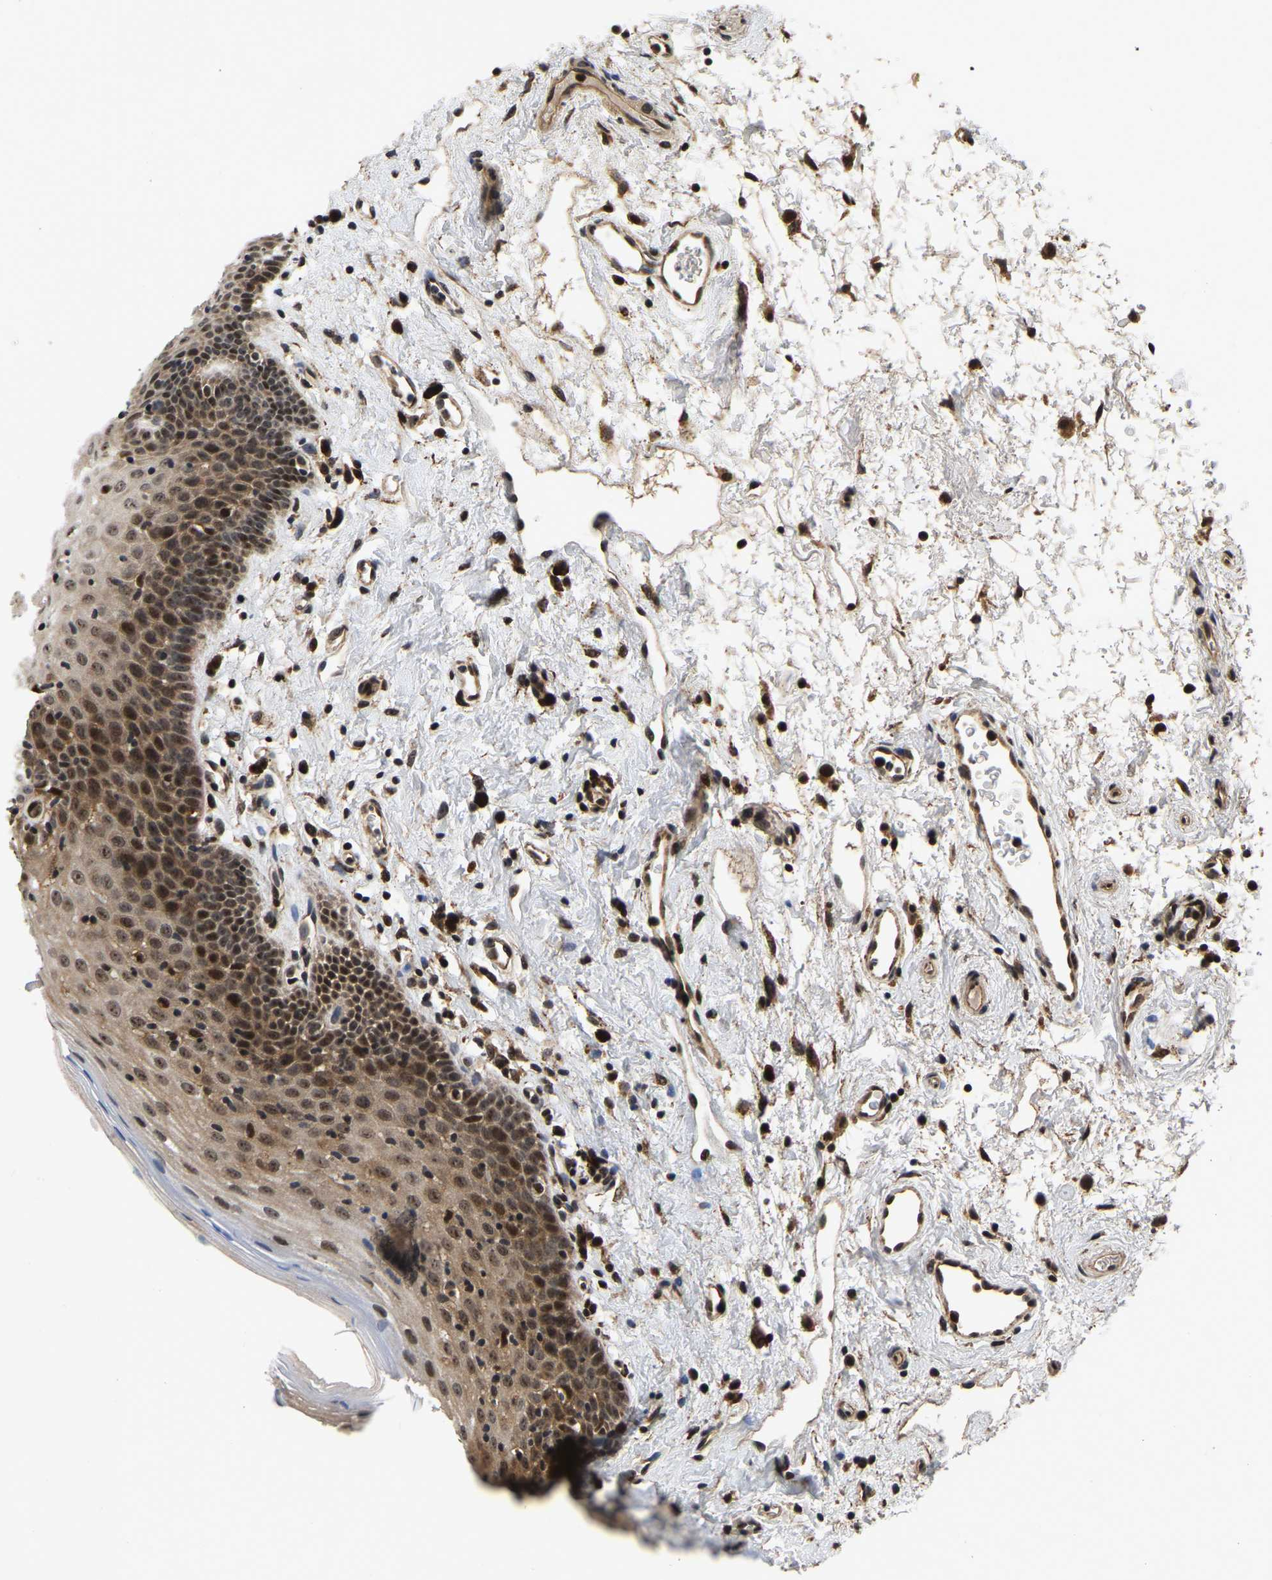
{"staining": {"intensity": "strong", "quantity": "25%-75%", "location": "cytoplasmic/membranous,nuclear"}, "tissue": "oral mucosa", "cell_type": "Squamous epithelial cells", "image_type": "normal", "snomed": [{"axis": "morphology", "description": "Normal tissue, NOS"}, {"axis": "topography", "description": "Oral tissue"}], "caption": "Immunohistochemistry staining of benign oral mucosa, which exhibits high levels of strong cytoplasmic/membranous,nuclear staining in approximately 25%-75% of squamous epithelial cells indicating strong cytoplasmic/membranous,nuclear protein positivity. The staining was performed using DAB (3,3'-diaminobenzidine) (brown) for protein detection and nuclei were counterstained in hematoxylin (blue).", "gene": "CIAO1", "patient": {"sex": "male", "age": 66}}